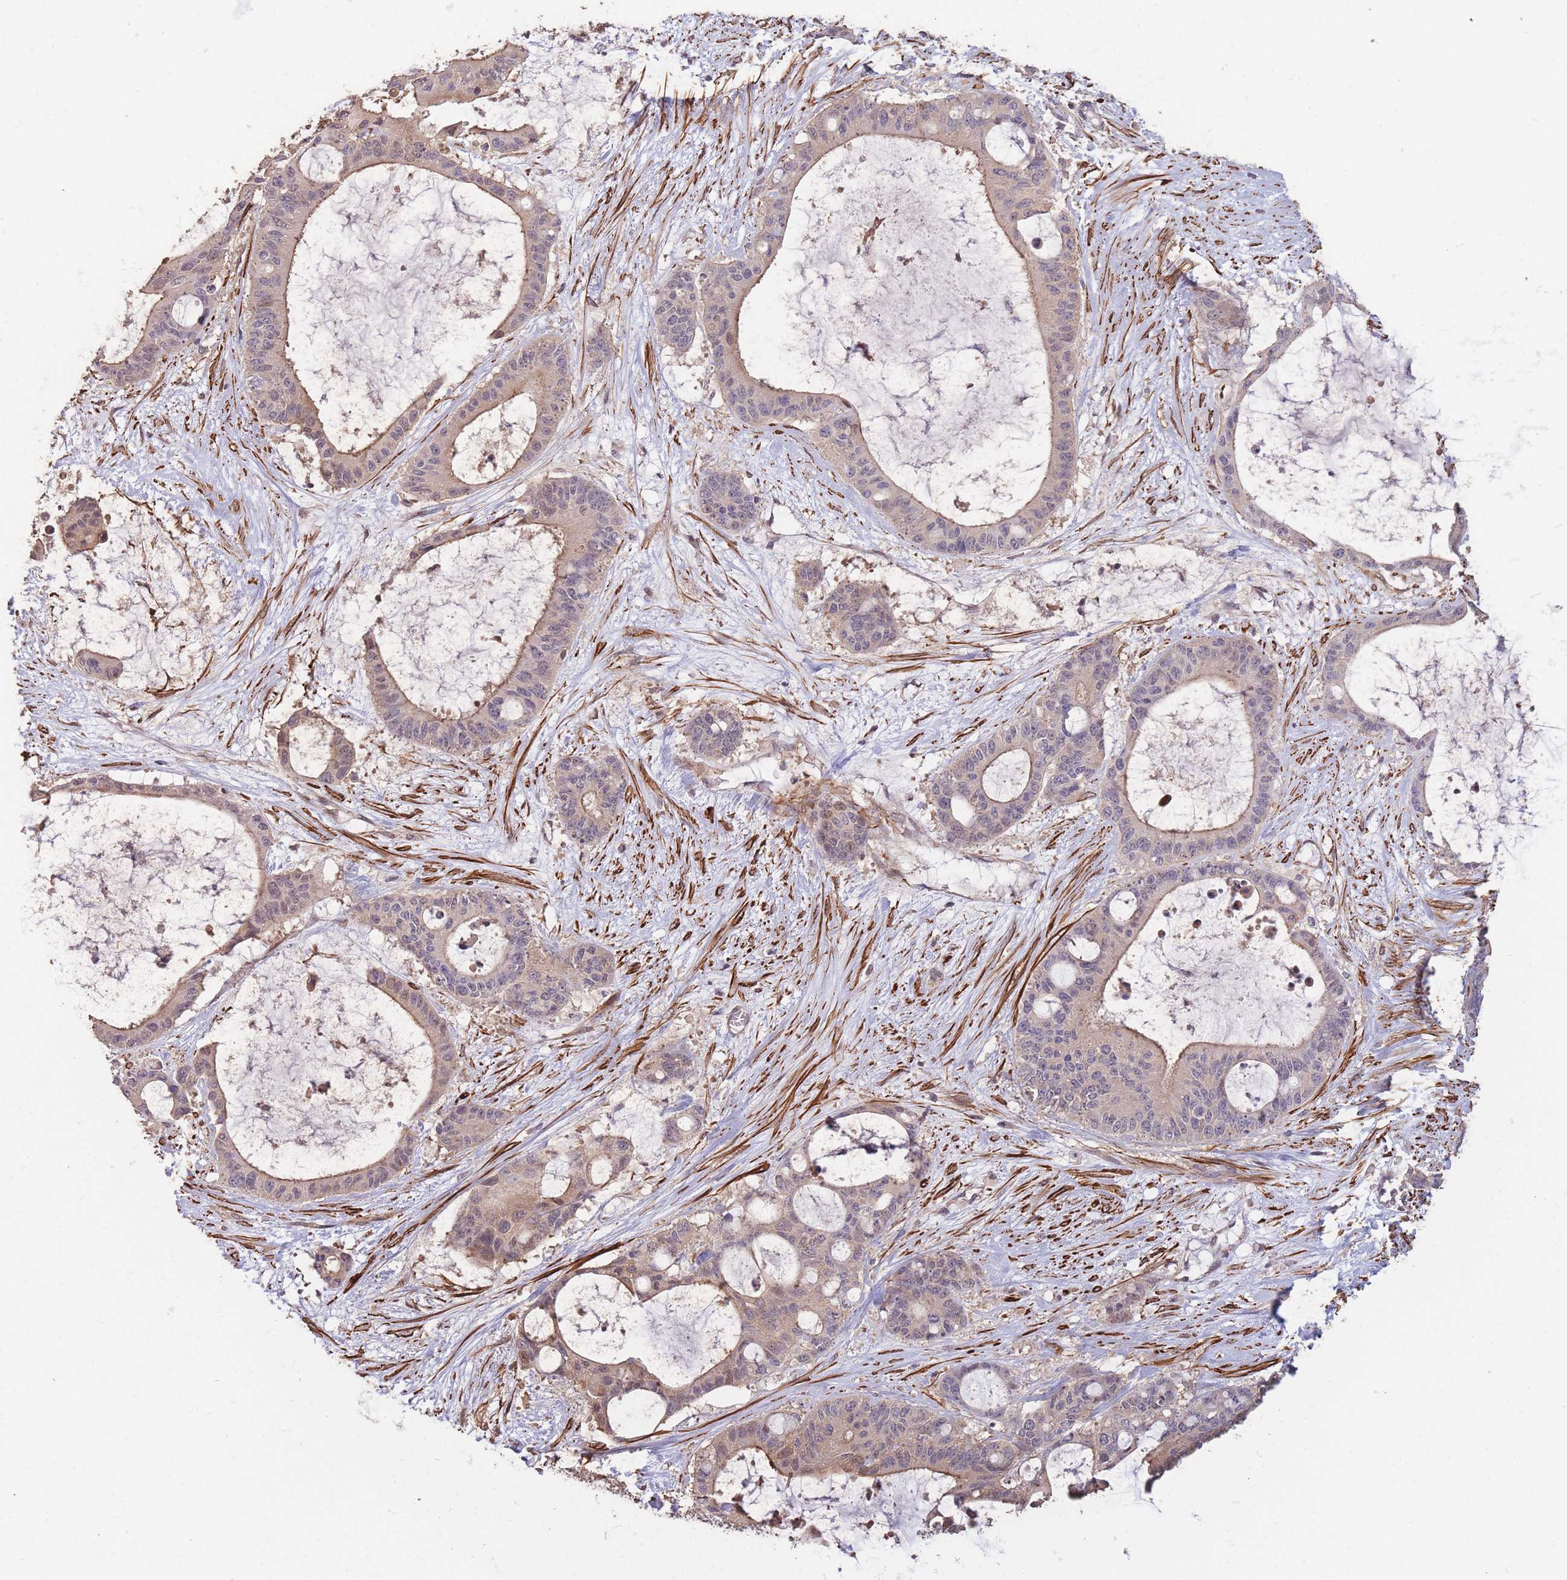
{"staining": {"intensity": "weak", "quantity": "<25%", "location": "cytoplasmic/membranous"}, "tissue": "liver cancer", "cell_type": "Tumor cells", "image_type": "cancer", "snomed": [{"axis": "morphology", "description": "Normal tissue, NOS"}, {"axis": "morphology", "description": "Cholangiocarcinoma"}, {"axis": "topography", "description": "Liver"}, {"axis": "topography", "description": "Peripheral nerve tissue"}], "caption": "IHC histopathology image of human liver cancer stained for a protein (brown), which exhibits no expression in tumor cells.", "gene": "NLRC4", "patient": {"sex": "female", "age": 73}}